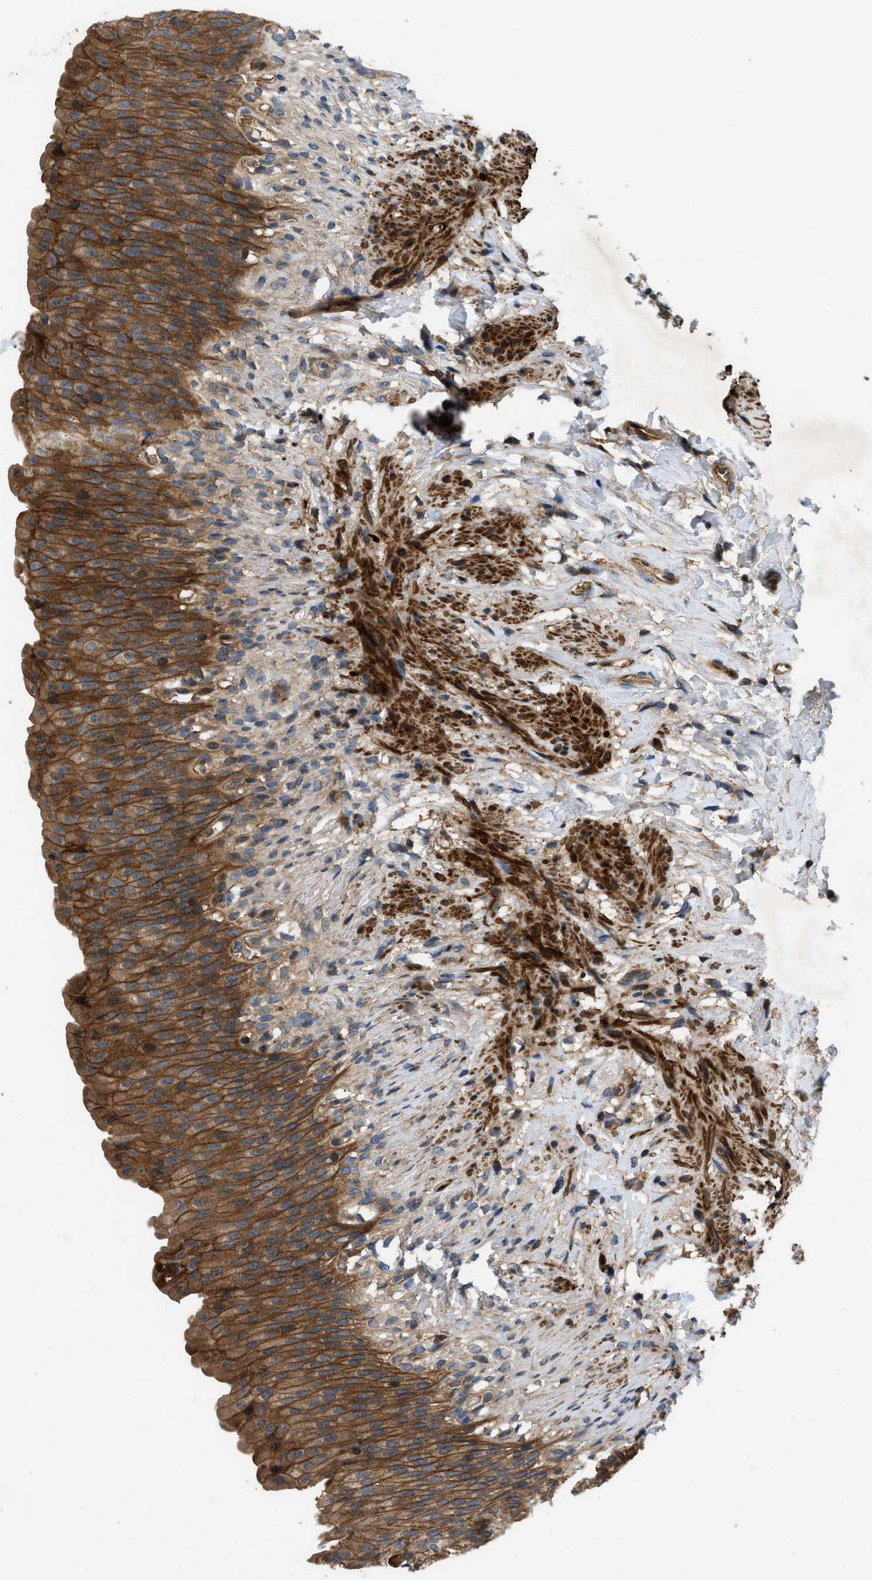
{"staining": {"intensity": "moderate", "quantity": ">75%", "location": "cytoplasmic/membranous"}, "tissue": "urinary bladder", "cell_type": "Urothelial cells", "image_type": "normal", "snomed": [{"axis": "morphology", "description": "Normal tissue, NOS"}, {"axis": "topography", "description": "Urinary bladder"}], "caption": "Protein expression analysis of unremarkable urinary bladder displays moderate cytoplasmic/membranous positivity in about >75% of urothelial cells.", "gene": "CNNM3", "patient": {"sex": "female", "age": 79}}